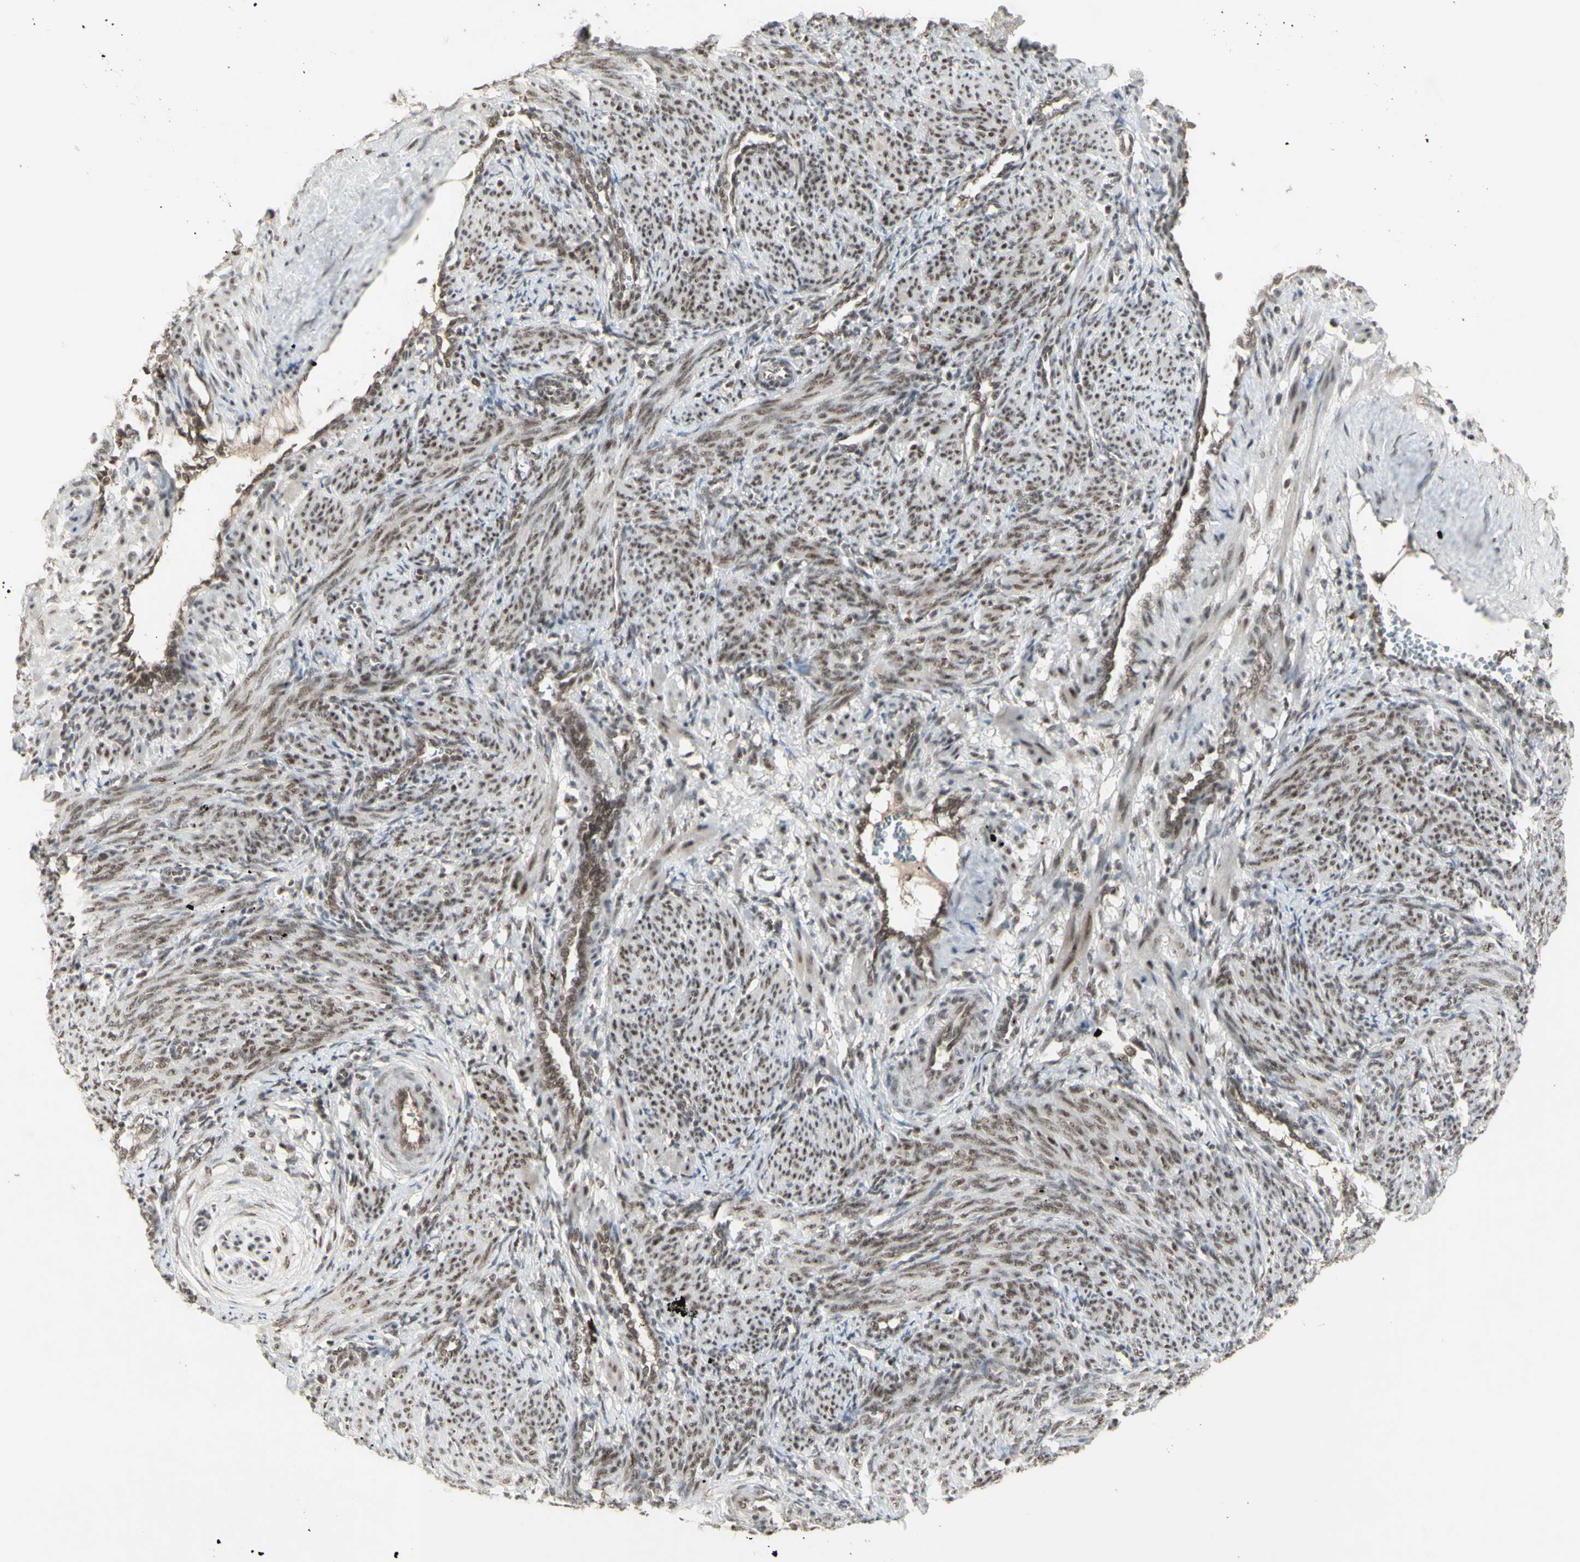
{"staining": {"intensity": "moderate", "quantity": ">75%", "location": "nuclear"}, "tissue": "smooth muscle", "cell_type": "Smooth muscle cells", "image_type": "normal", "snomed": [{"axis": "morphology", "description": "Normal tissue, NOS"}, {"axis": "topography", "description": "Endometrium"}], "caption": "Brown immunohistochemical staining in normal smooth muscle exhibits moderate nuclear positivity in approximately >75% of smooth muscle cells. (IHC, brightfield microscopy, high magnification).", "gene": "CCNT1", "patient": {"sex": "female", "age": 33}}